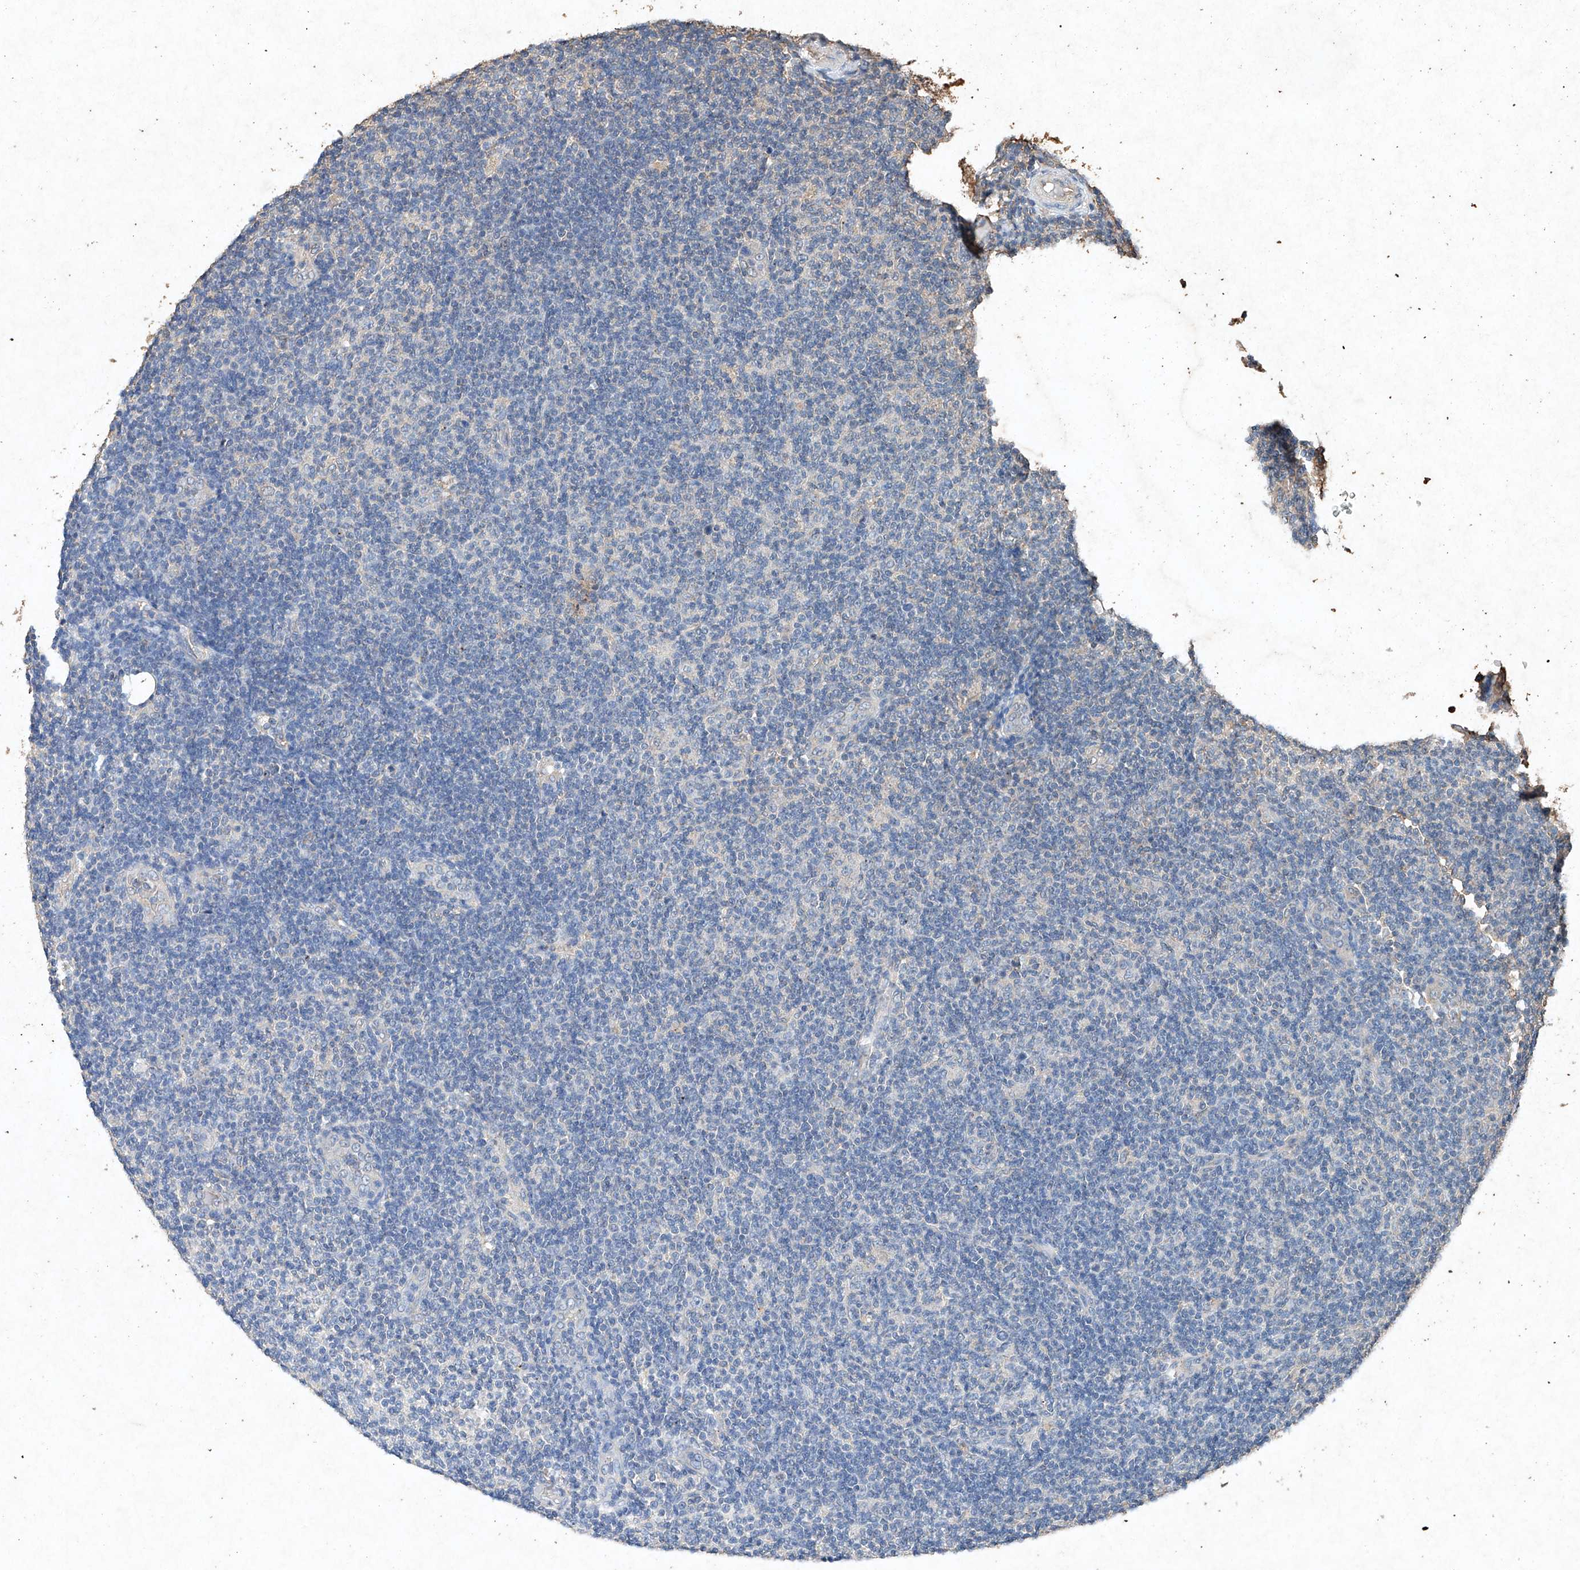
{"staining": {"intensity": "negative", "quantity": "none", "location": "none"}, "tissue": "lymphoma", "cell_type": "Tumor cells", "image_type": "cancer", "snomed": [{"axis": "morphology", "description": "Malignant lymphoma, non-Hodgkin's type, Low grade"}, {"axis": "topography", "description": "Lymph node"}], "caption": "High power microscopy micrograph of an IHC micrograph of lymphoma, revealing no significant positivity in tumor cells. Nuclei are stained in blue.", "gene": "STK3", "patient": {"sex": "male", "age": 83}}